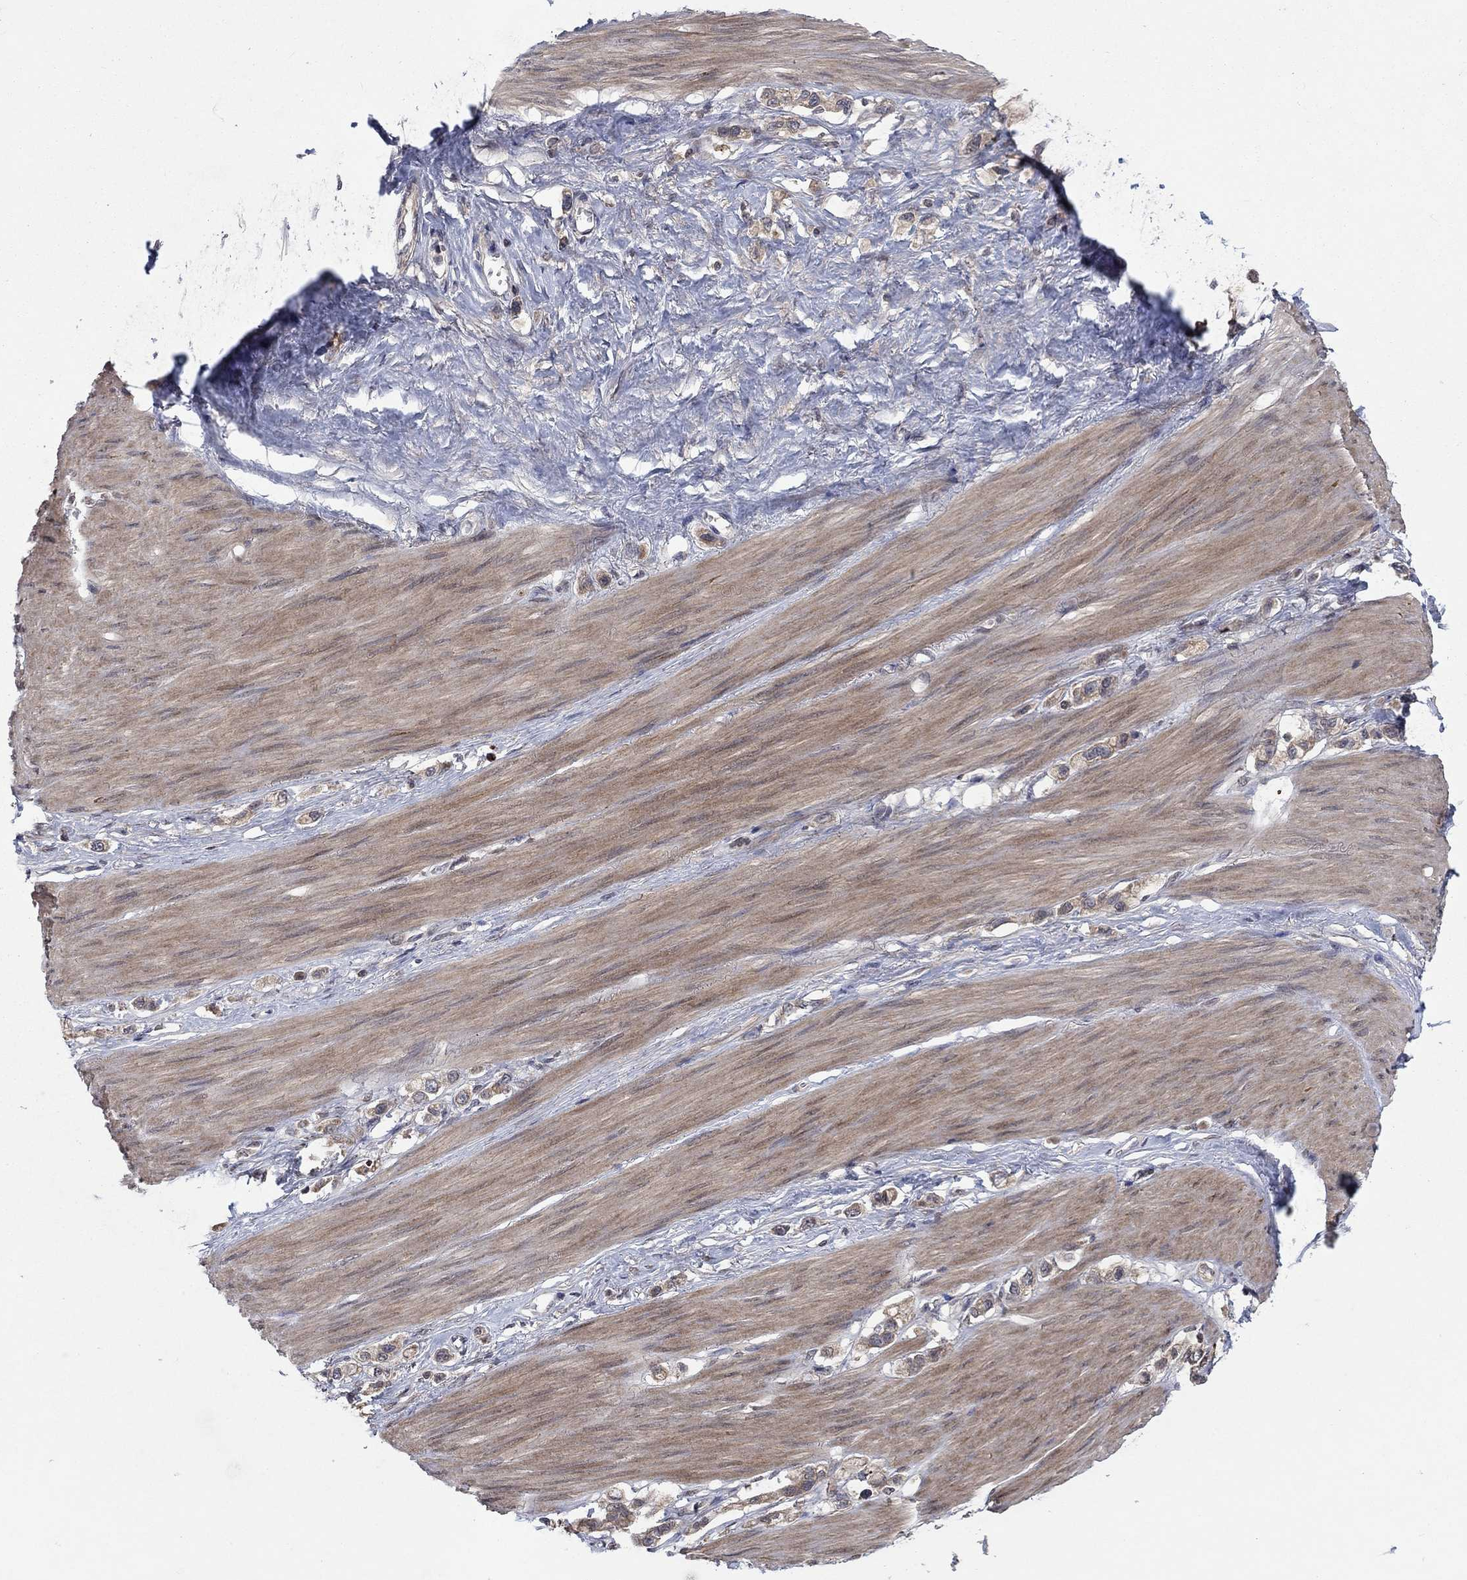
{"staining": {"intensity": "weak", "quantity": "25%-75%", "location": "cytoplasmic/membranous"}, "tissue": "stomach cancer", "cell_type": "Tumor cells", "image_type": "cancer", "snomed": [{"axis": "morphology", "description": "Normal tissue, NOS"}, {"axis": "morphology", "description": "Adenocarcinoma, NOS"}, {"axis": "morphology", "description": "Adenocarcinoma, High grade"}, {"axis": "topography", "description": "Stomach, upper"}, {"axis": "topography", "description": "Stomach"}], "caption": "About 25%-75% of tumor cells in human adenocarcinoma (high-grade) (stomach) demonstrate weak cytoplasmic/membranous protein staining as visualized by brown immunohistochemical staining.", "gene": "IAH1", "patient": {"sex": "female", "age": 65}}